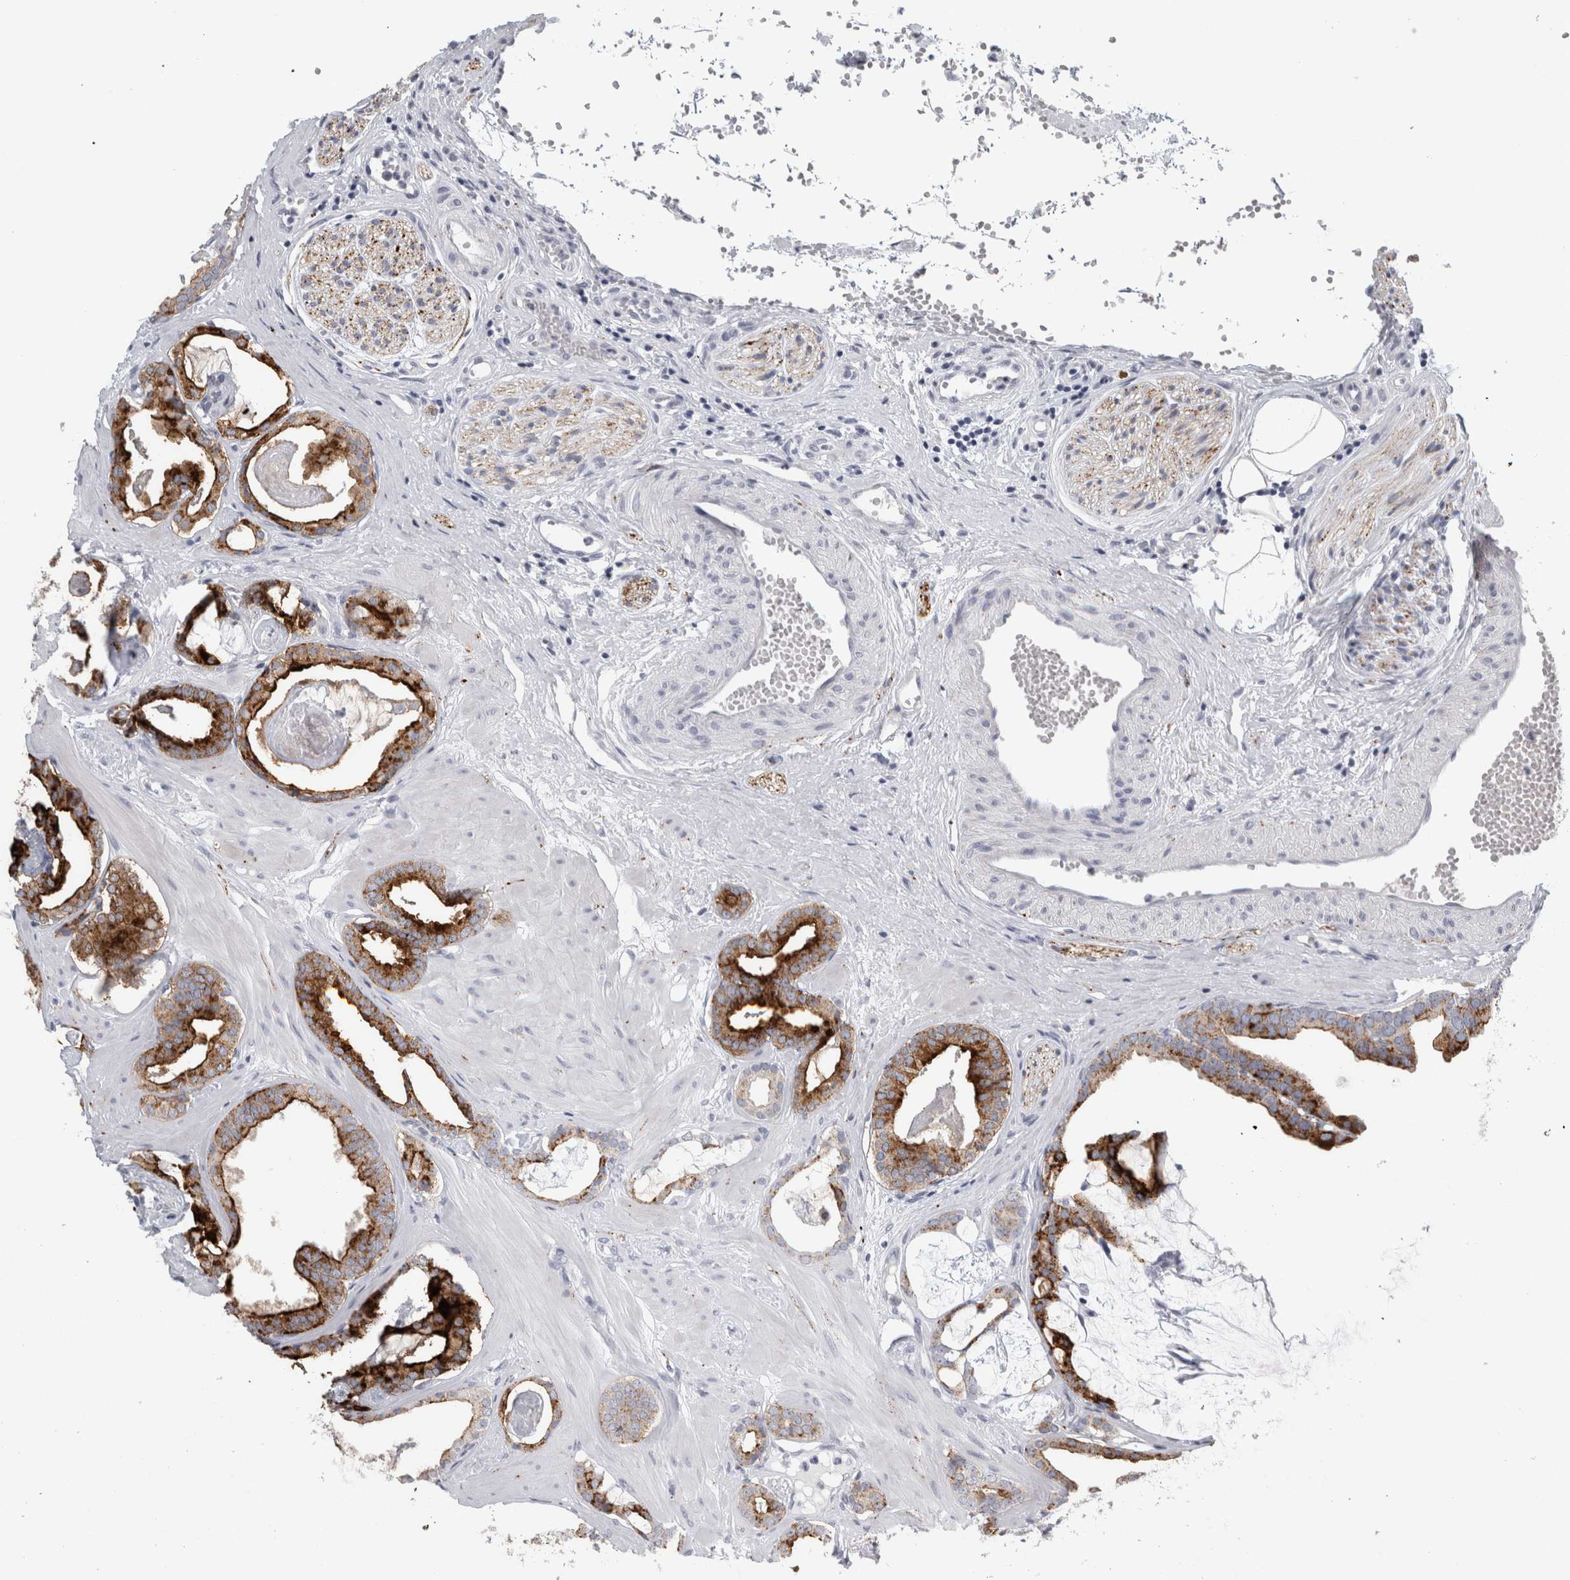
{"staining": {"intensity": "strong", "quantity": ">75%", "location": "cytoplasmic/membranous"}, "tissue": "prostate cancer", "cell_type": "Tumor cells", "image_type": "cancer", "snomed": [{"axis": "morphology", "description": "Adenocarcinoma, Low grade"}, {"axis": "topography", "description": "Prostate"}], "caption": "Immunohistochemistry micrograph of human low-grade adenocarcinoma (prostate) stained for a protein (brown), which reveals high levels of strong cytoplasmic/membranous staining in approximately >75% of tumor cells.", "gene": "CPE", "patient": {"sex": "male", "age": 53}}